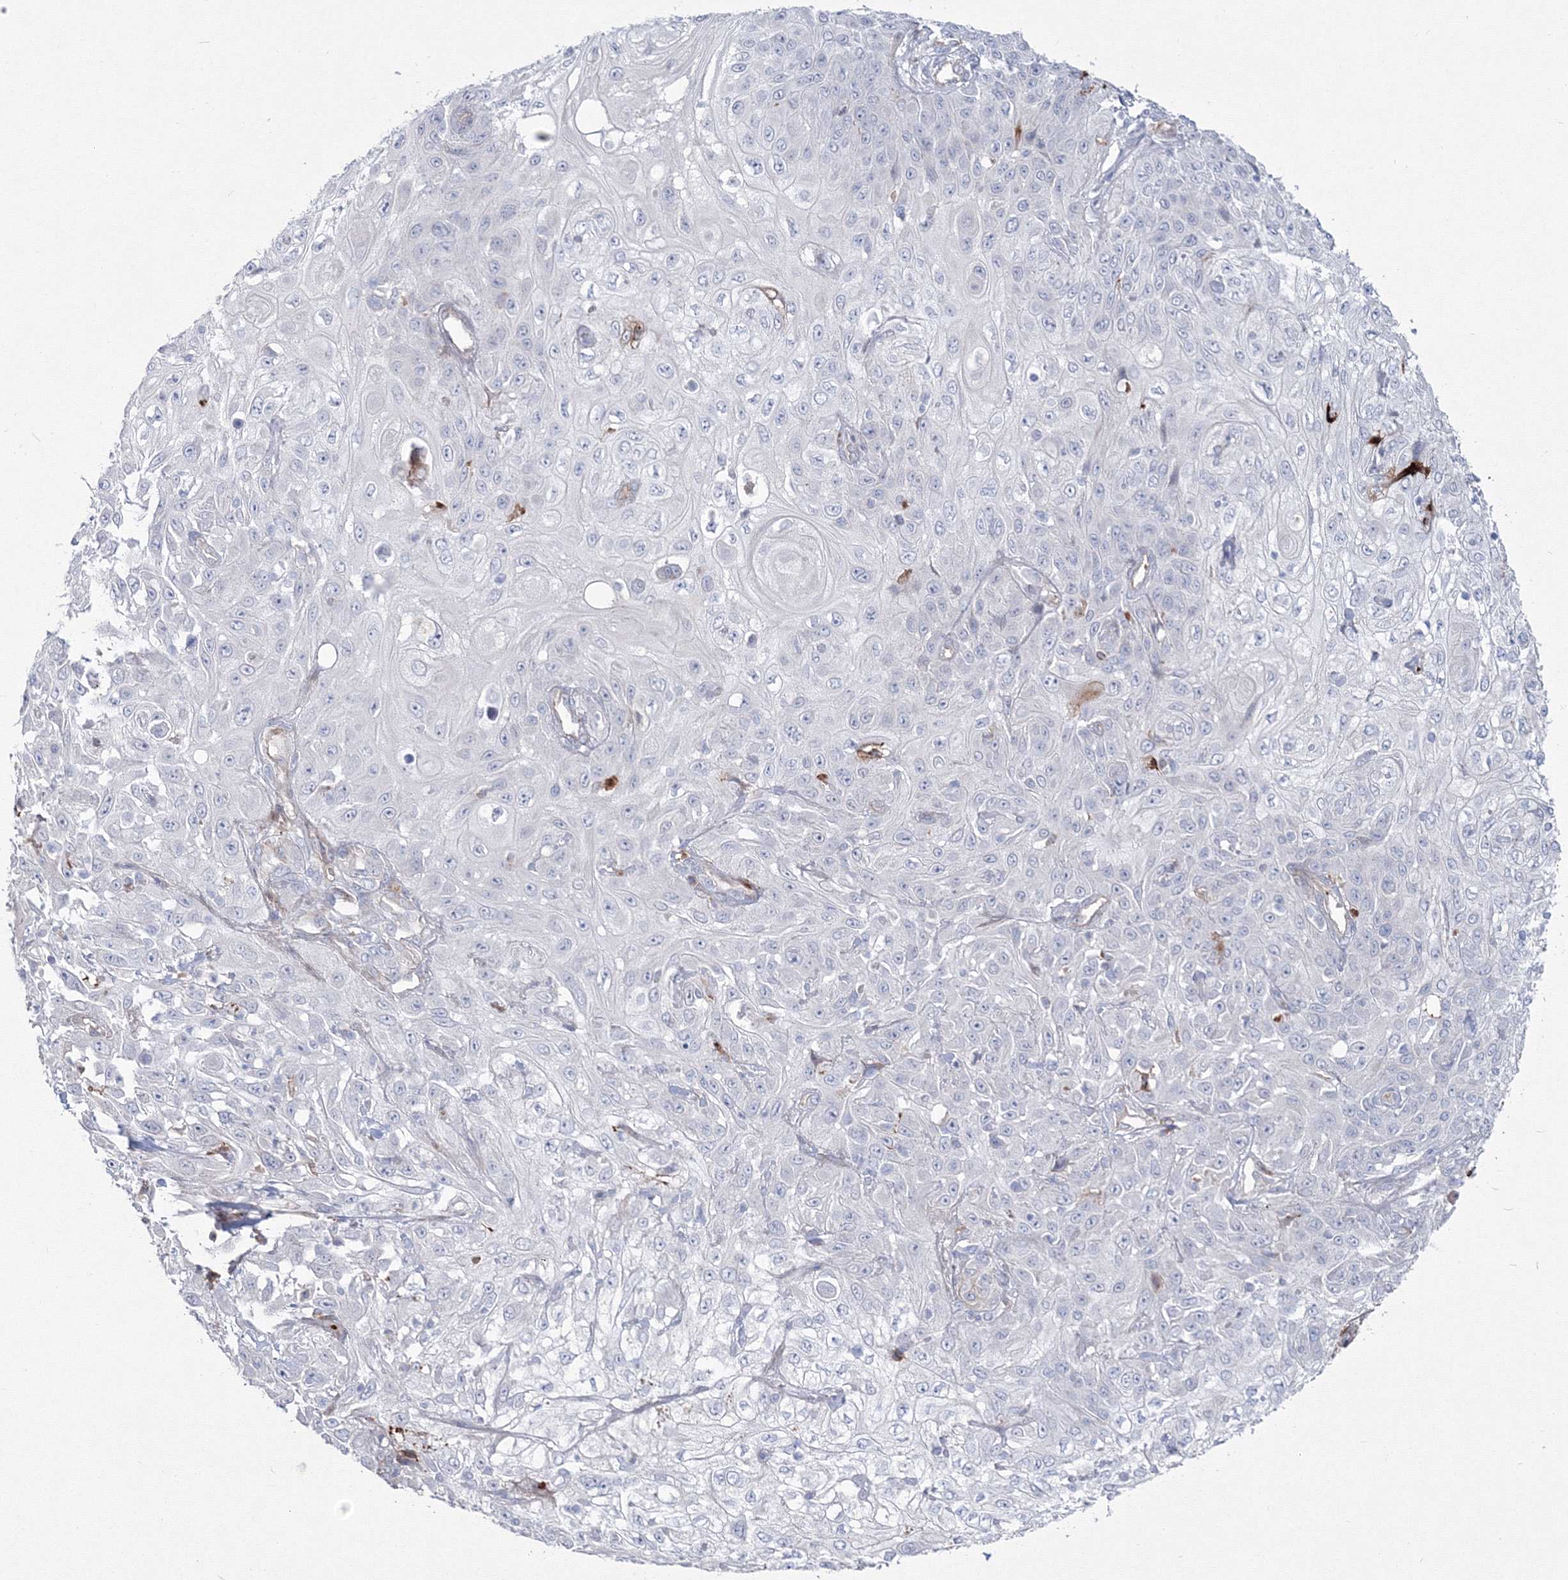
{"staining": {"intensity": "negative", "quantity": "none", "location": "none"}, "tissue": "skin cancer", "cell_type": "Tumor cells", "image_type": "cancer", "snomed": [{"axis": "morphology", "description": "Squamous cell carcinoma, NOS"}, {"axis": "morphology", "description": "Squamous cell carcinoma, metastatic, NOS"}, {"axis": "topography", "description": "Skin"}, {"axis": "topography", "description": "Lymph node"}], "caption": "Skin cancer (metastatic squamous cell carcinoma) was stained to show a protein in brown. There is no significant expression in tumor cells. (DAB (3,3'-diaminobenzidine) IHC with hematoxylin counter stain).", "gene": "HYAL2", "patient": {"sex": "male", "age": 75}}